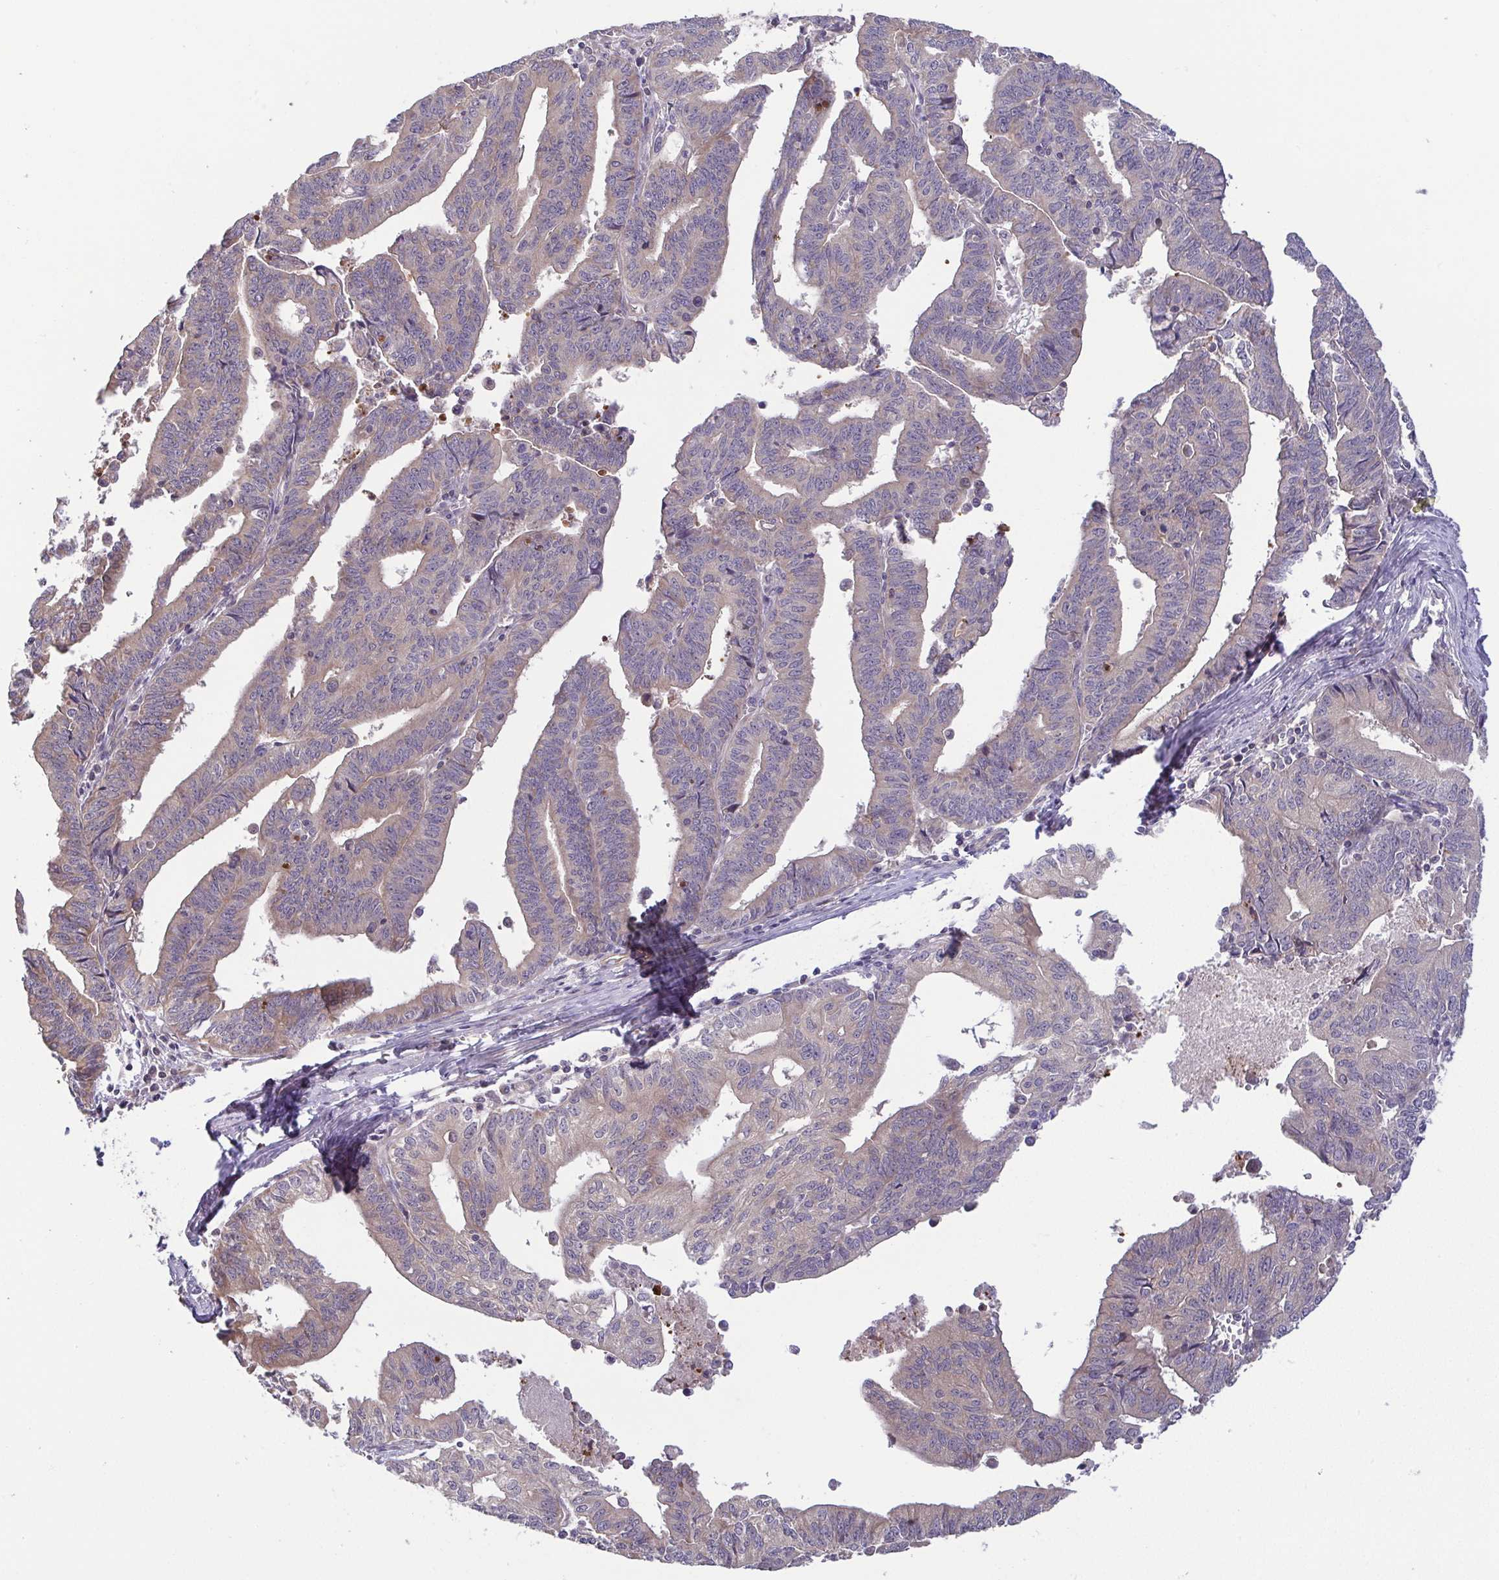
{"staining": {"intensity": "weak", "quantity": "25%-75%", "location": "cytoplasmic/membranous"}, "tissue": "endometrial cancer", "cell_type": "Tumor cells", "image_type": "cancer", "snomed": [{"axis": "morphology", "description": "Adenocarcinoma, NOS"}, {"axis": "topography", "description": "Endometrium"}], "caption": "An image showing weak cytoplasmic/membranous expression in approximately 25%-75% of tumor cells in endometrial cancer, as visualized by brown immunohistochemical staining.", "gene": "OSBPL7", "patient": {"sex": "female", "age": 65}}